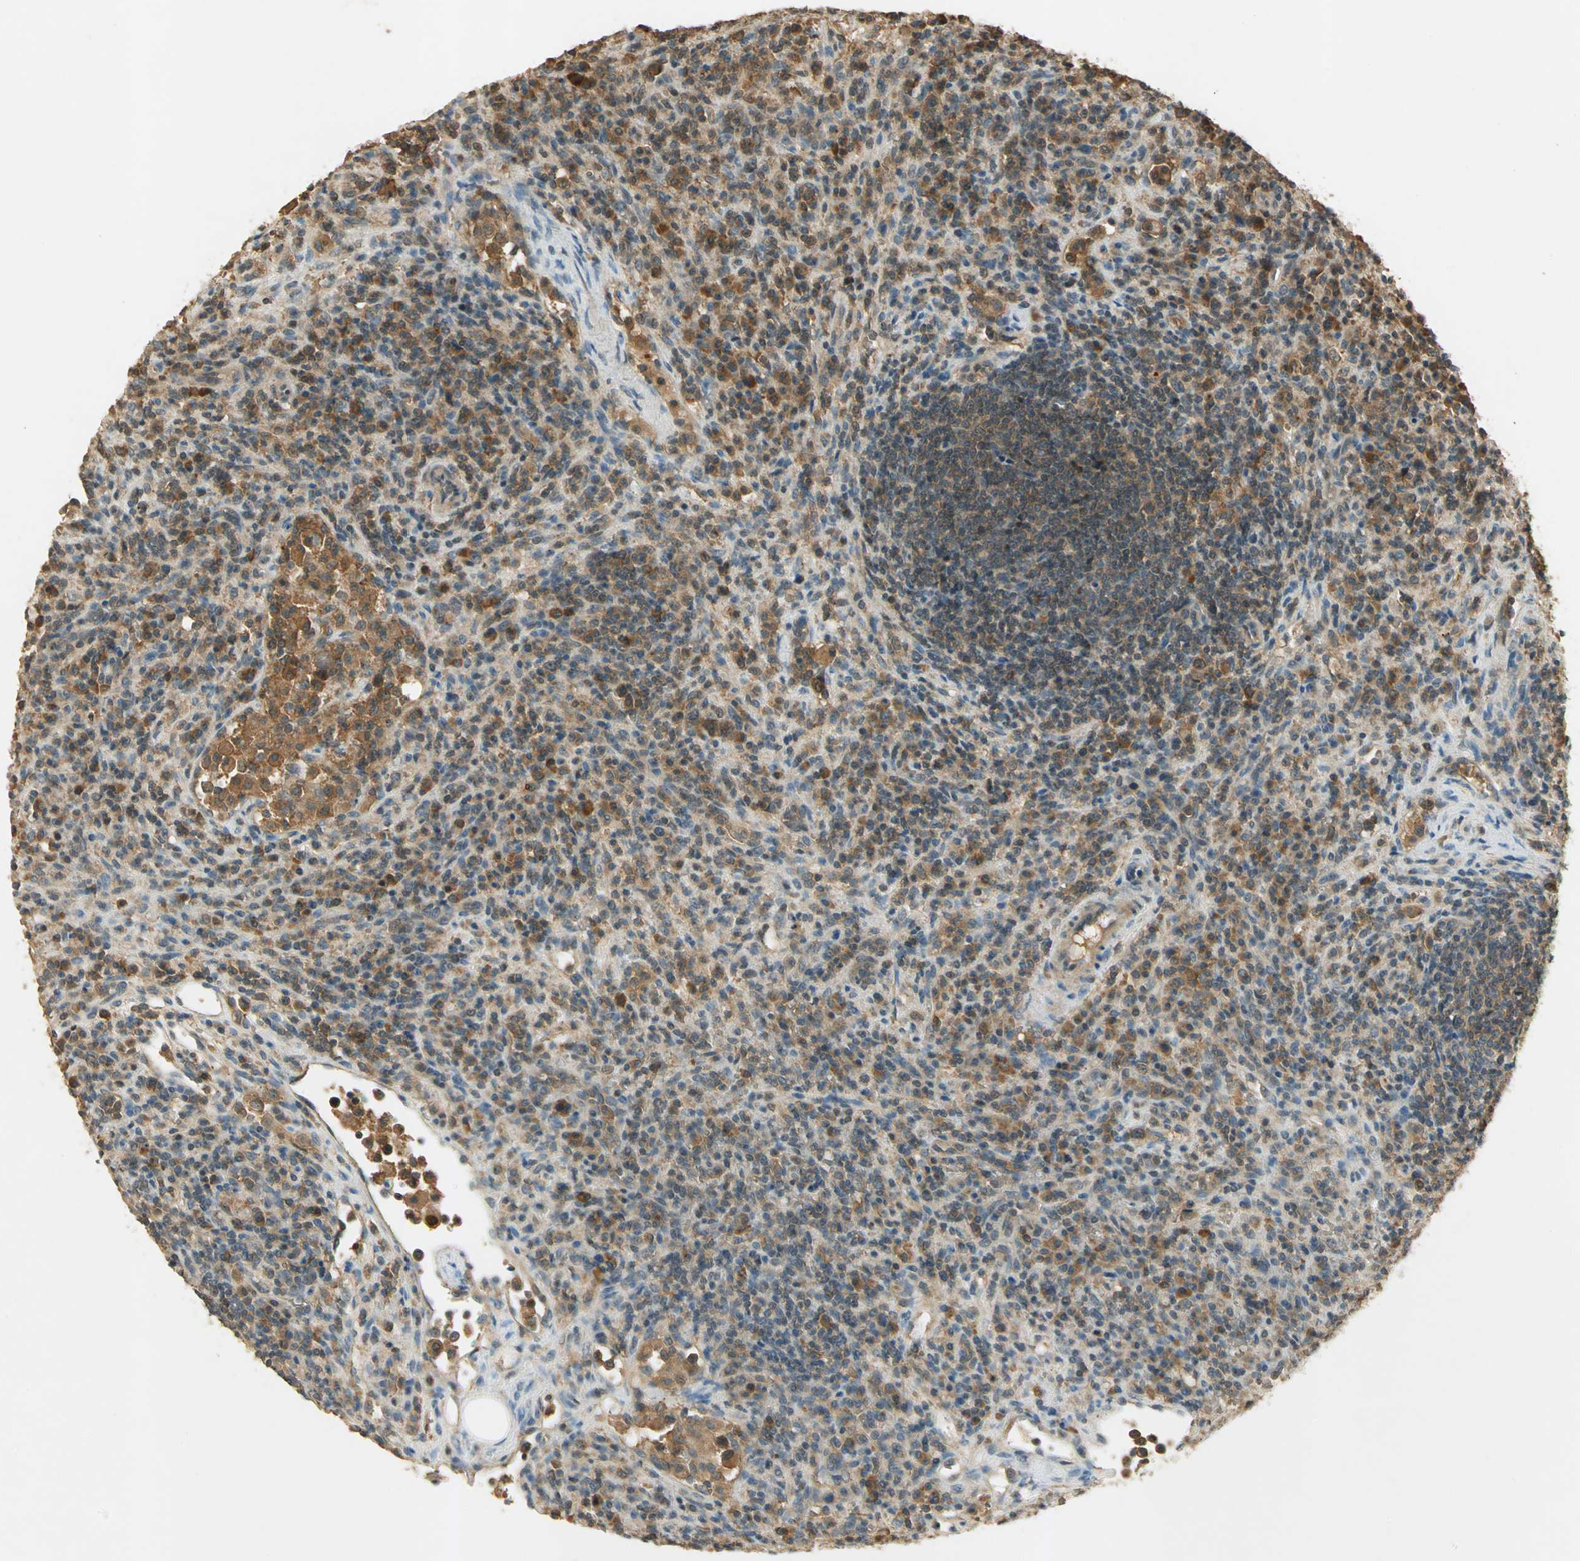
{"staining": {"intensity": "moderate", "quantity": ">75%", "location": "cytoplasmic/membranous"}, "tissue": "lymphoma", "cell_type": "Tumor cells", "image_type": "cancer", "snomed": [{"axis": "morphology", "description": "Hodgkin's disease, NOS"}, {"axis": "topography", "description": "Lymph node"}], "caption": "High-magnification brightfield microscopy of Hodgkin's disease stained with DAB (brown) and counterstained with hematoxylin (blue). tumor cells exhibit moderate cytoplasmic/membranous staining is appreciated in about>75% of cells. (DAB = brown stain, brightfield microscopy at high magnification).", "gene": "KEAP1", "patient": {"sex": "male", "age": 65}}